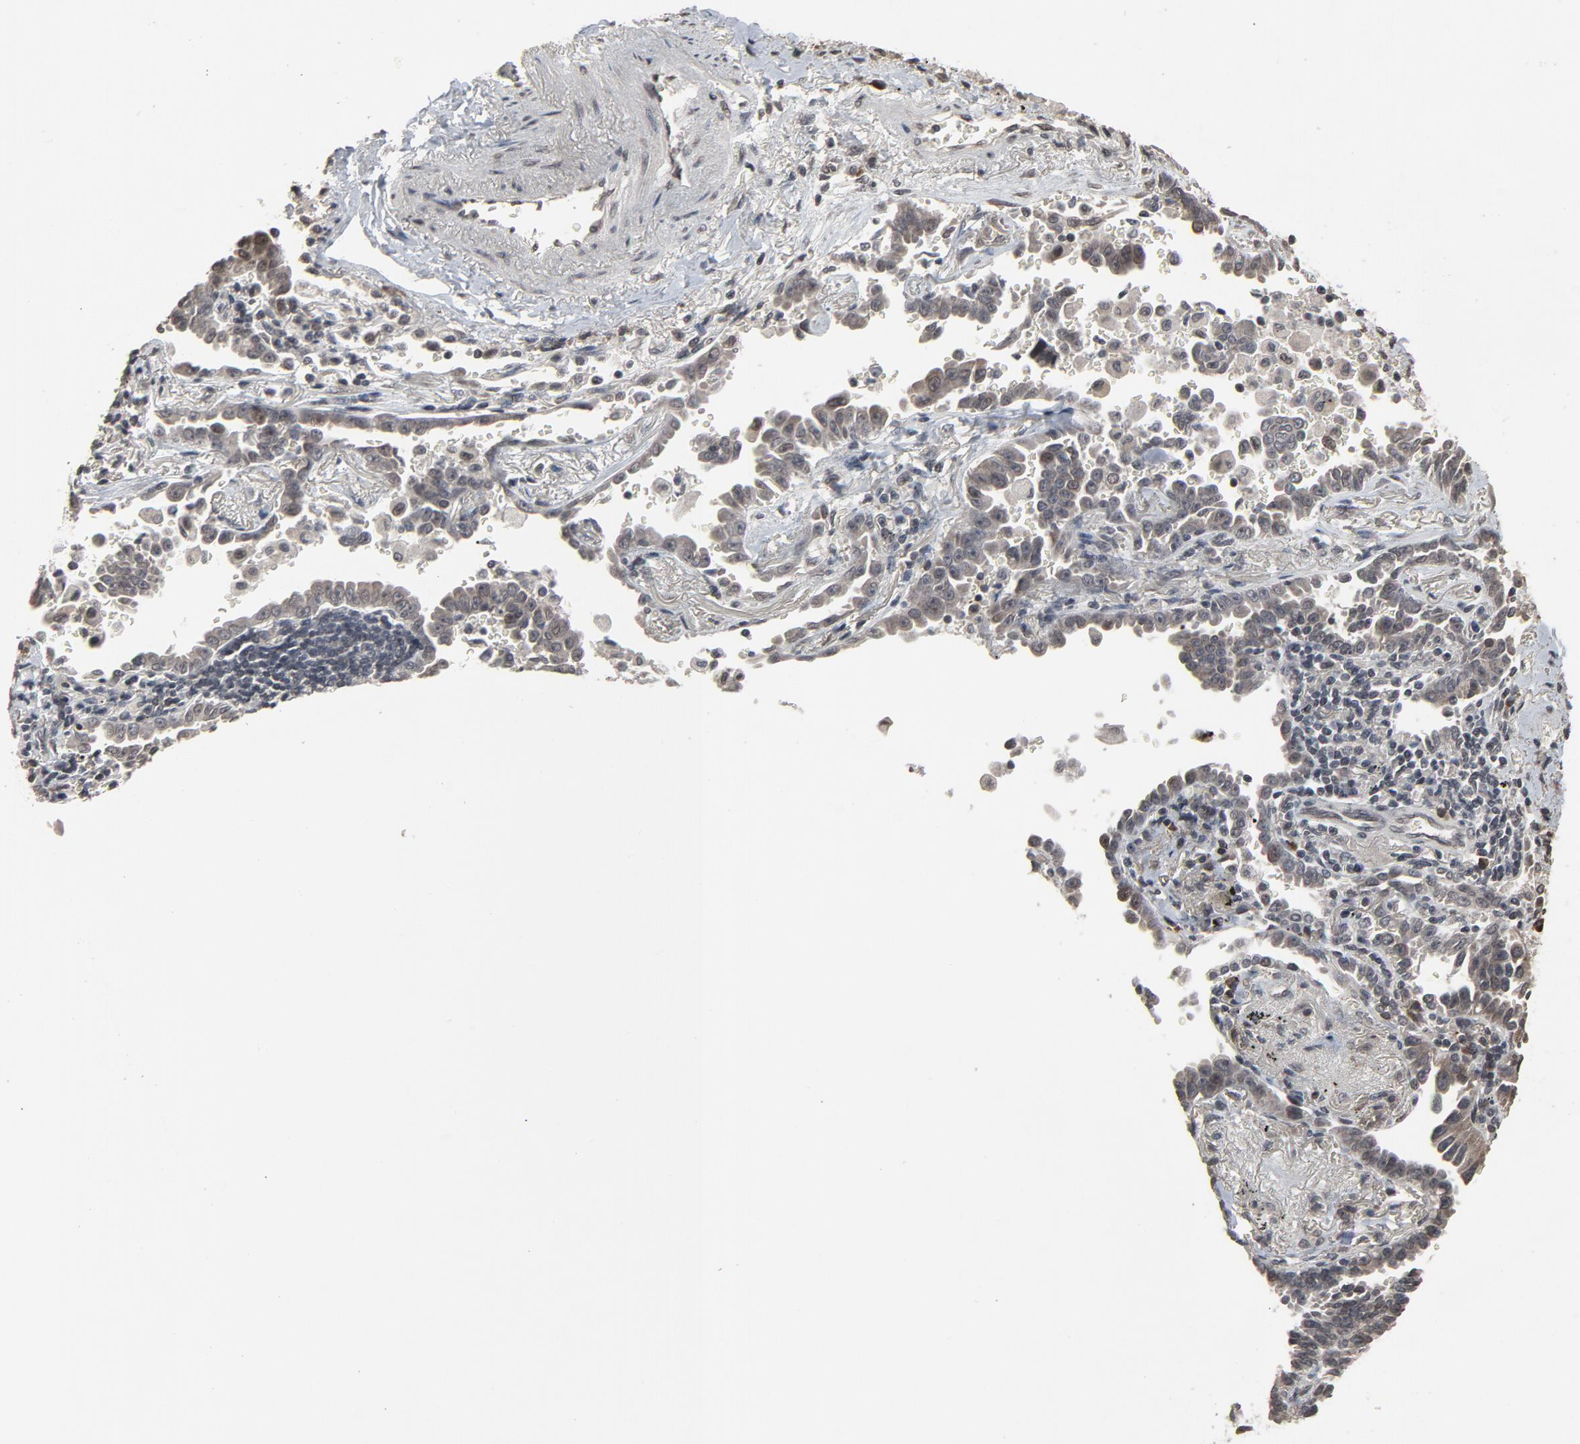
{"staining": {"intensity": "weak", "quantity": ">75%", "location": "cytoplasmic/membranous,nuclear"}, "tissue": "lung cancer", "cell_type": "Tumor cells", "image_type": "cancer", "snomed": [{"axis": "morphology", "description": "Adenocarcinoma, NOS"}, {"axis": "topography", "description": "Lung"}], "caption": "The histopathology image reveals staining of lung cancer (adenocarcinoma), revealing weak cytoplasmic/membranous and nuclear protein positivity (brown color) within tumor cells.", "gene": "POM121", "patient": {"sex": "female", "age": 64}}